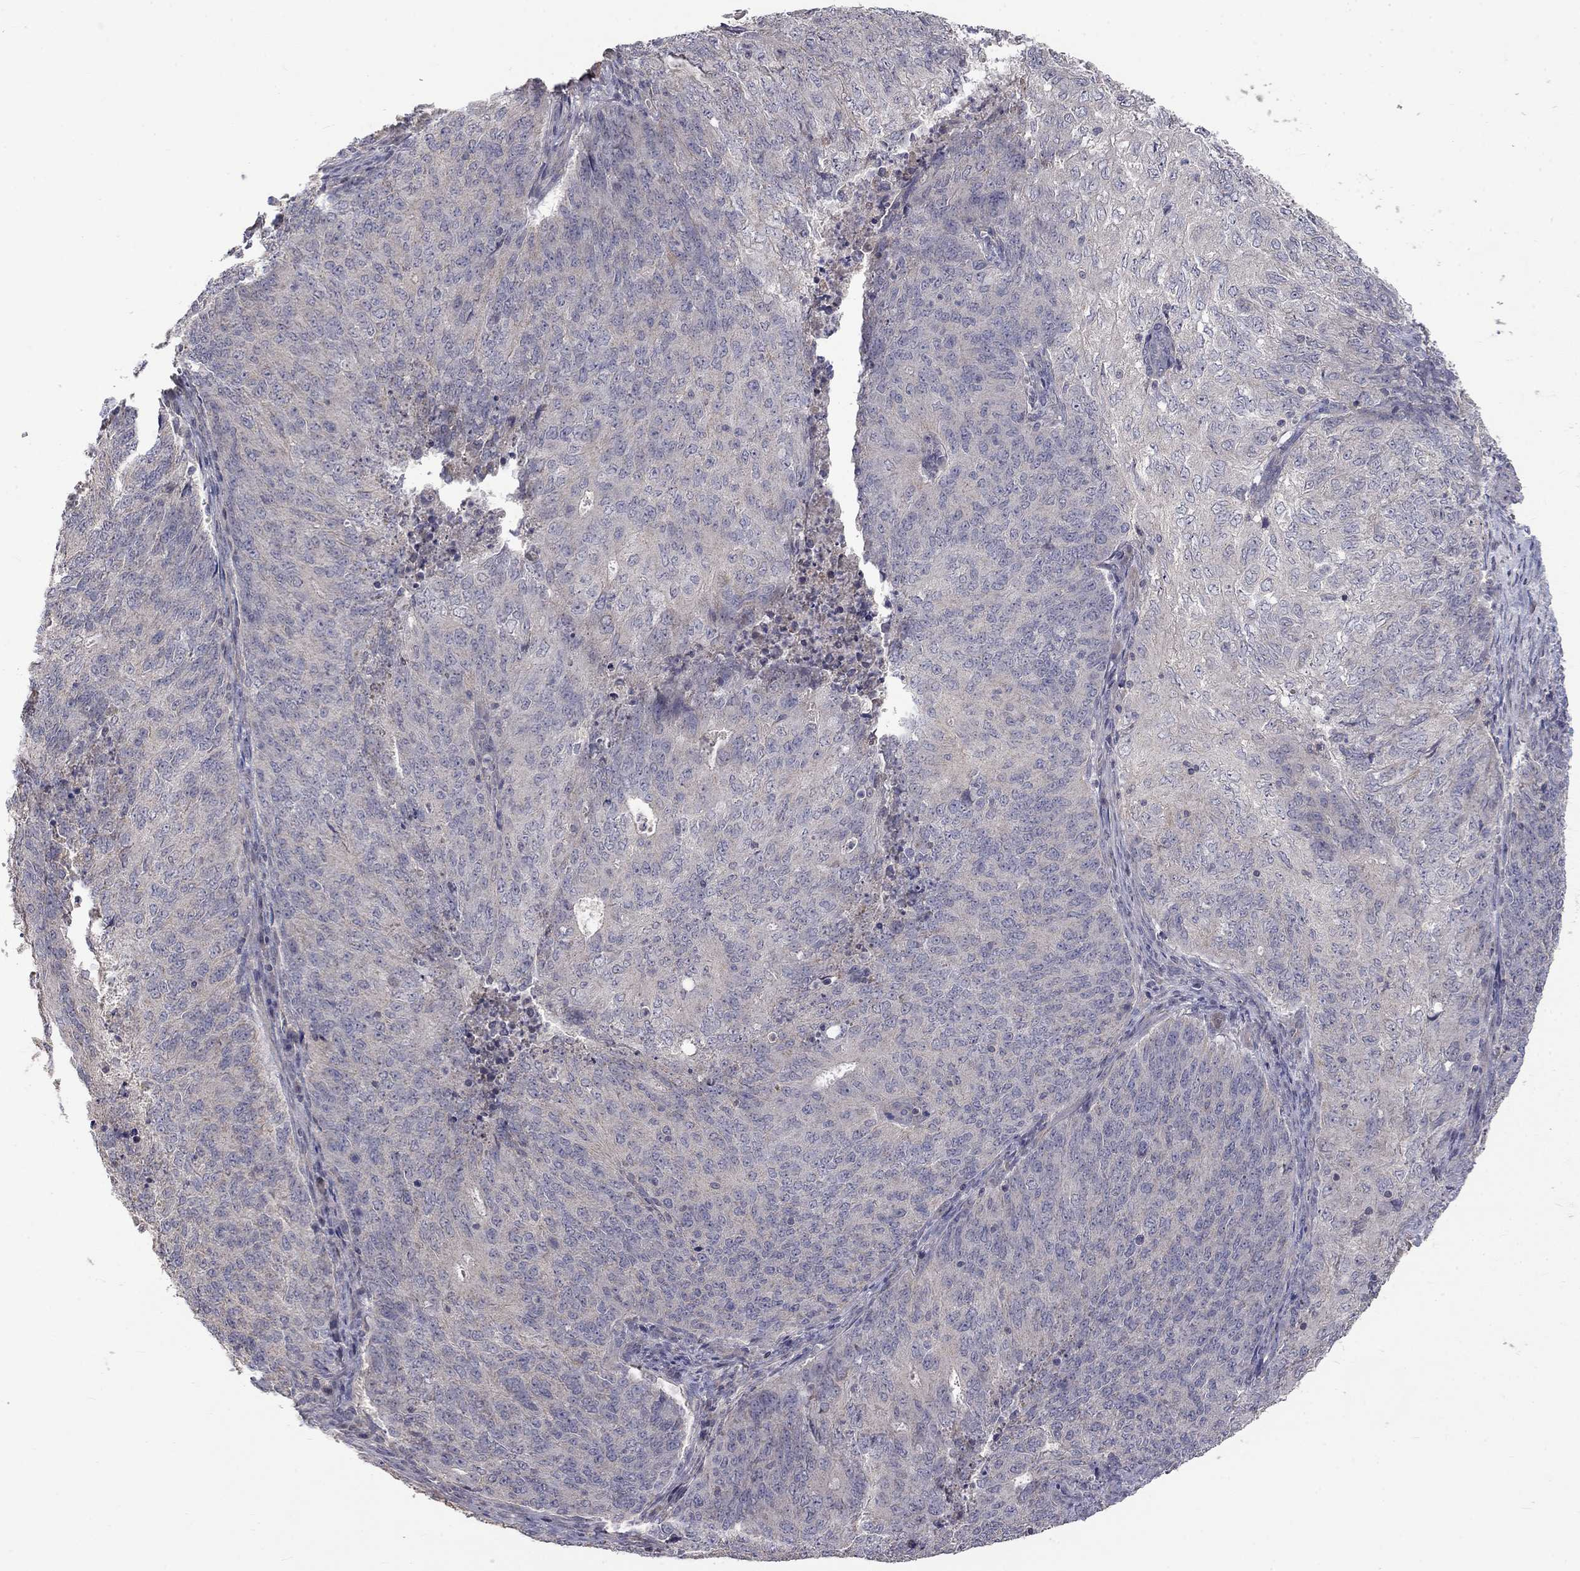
{"staining": {"intensity": "weak", "quantity": "<25%", "location": "cytoplasmic/membranous"}, "tissue": "endometrial cancer", "cell_type": "Tumor cells", "image_type": "cancer", "snomed": [{"axis": "morphology", "description": "Adenocarcinoma, NOS"}, {"axis": "topography", "description": "Endometrium"}], "caption": "DAB (3,3'-diaminobenzidine) immunohistochemical staining of endometrial cancer demonstrates no significant expression in tumor cells. (Brightfield microscopy of DAB (3,3'-diaminobenzidine) immunohistochemistry at high magnification).", "gene": "SLC39A14", "patient": {"sex": "female", "age": 82}}